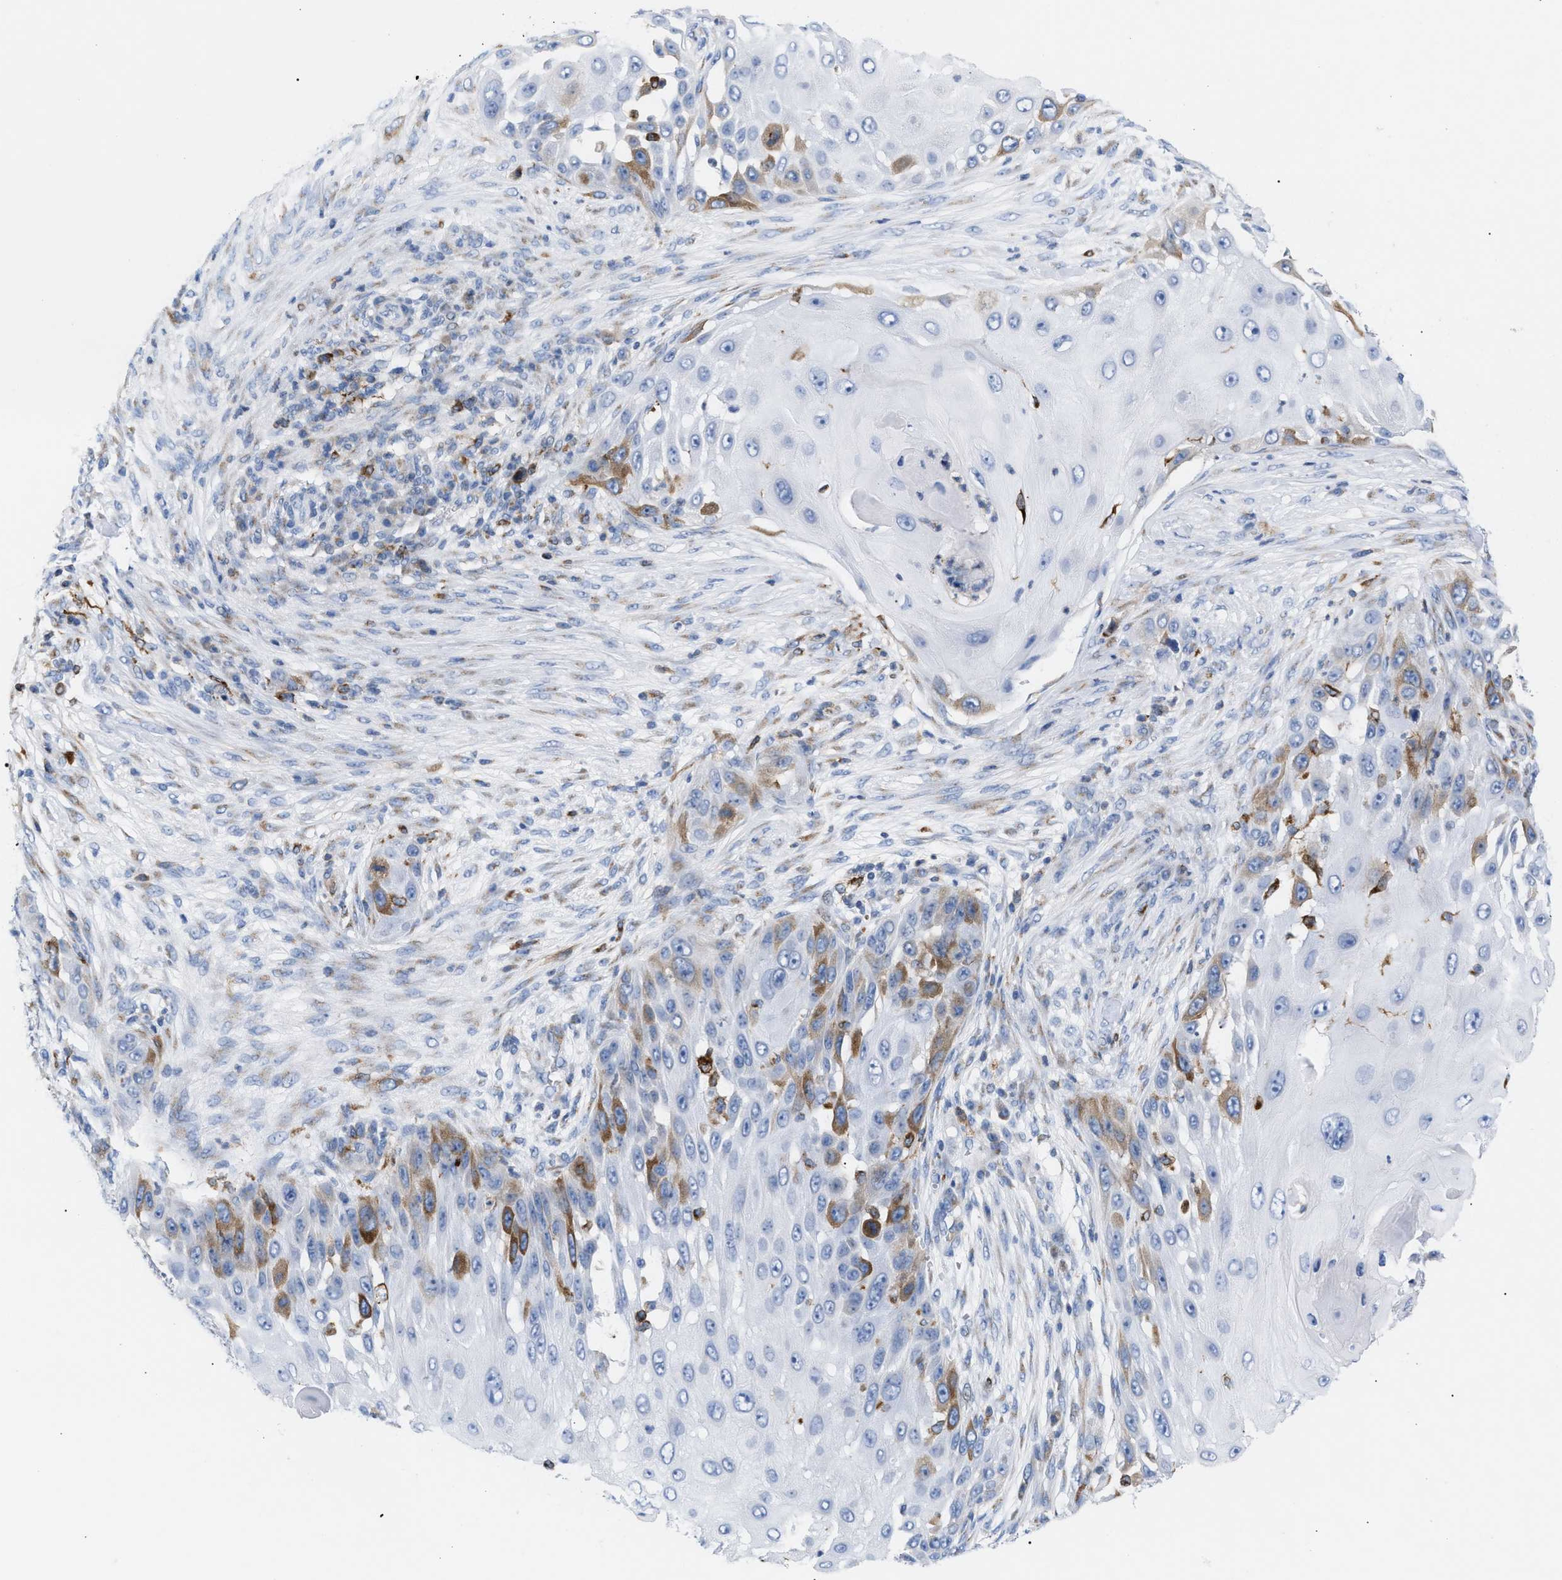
{"staining": {"intensity": "moderate", "quantity": "<25%", "location": "cytoplasmic/membranous"}, "tissue": "skin cancer", "cell_type": "Tumor cells", "image_type": "cancer", "snomed": [{"axis": "morphology", "description": "Squamous cell carcinoma, NOS"}, {"axis": "topography", "description": "Skin"}], "caption": "Skin cancer (squamous cell carcinoma) stained for a protein exhibits moderate cytoplasmic/membranous positivity in tumor cells.", "gene": "TACC3", "patient": {"sex": "female", "age": 44}}